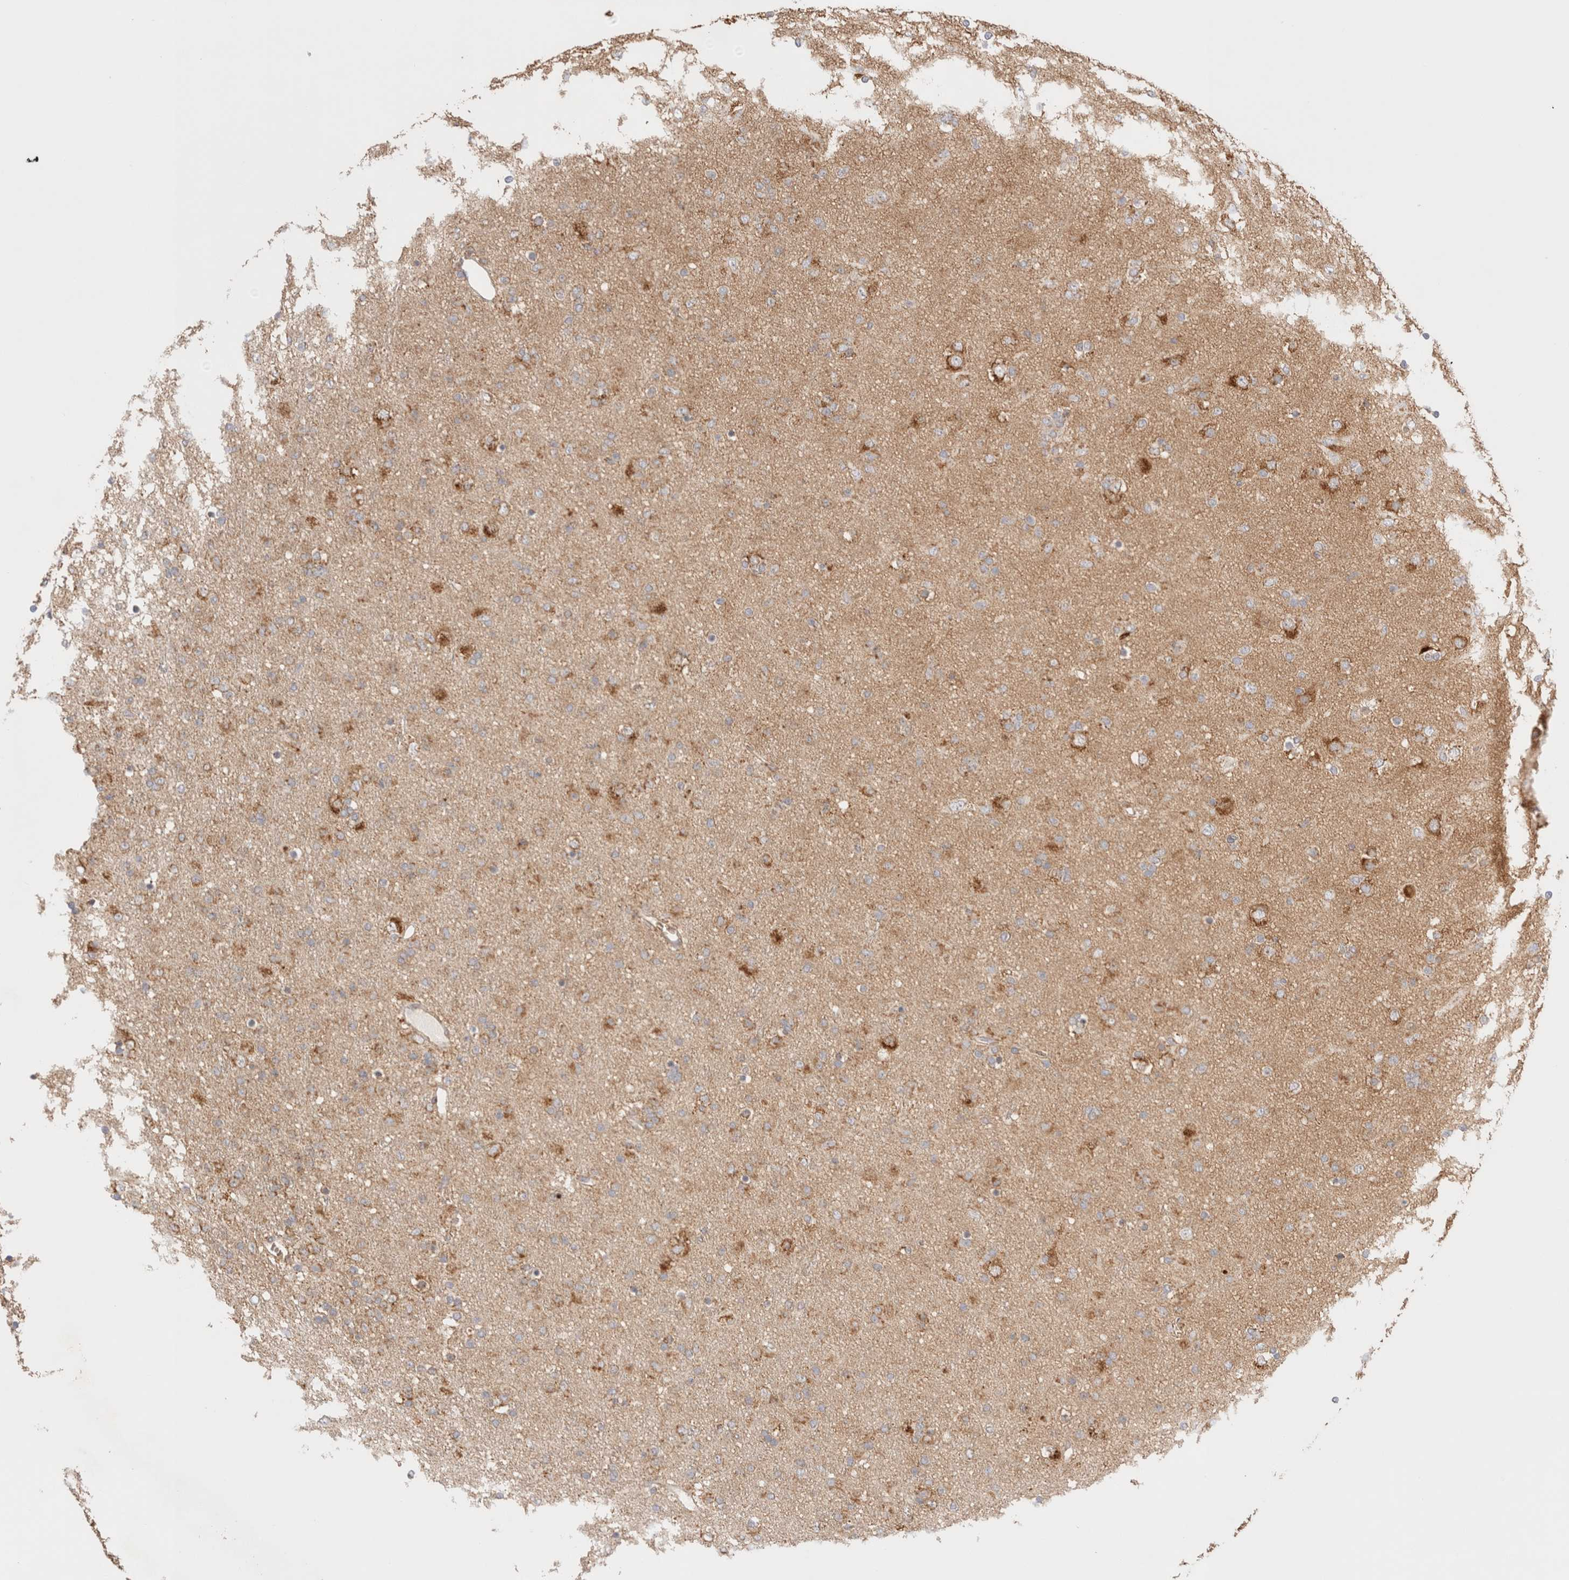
{"staining": {"intensity": "moderate", "quantity": "25%-75%", "location": "cytoplasmic/membranous"}, "tissue": "glioma", "cell_type": "Tumor cells", "image_type": "cancer", "snomed": [{"axis": "morphology", "description": "Glioma, malignant, Low grade"}, {"axis": "topography", "description": "Brain"}], "caption": "Malignant low-grade glioma stained with DAB (3,3'-diaminobenzidine) immunohistochemistry (IHC) exhibits medium levels of moderate cytoplasmic/membranous positivity in about 25%-75% of tumor cells.", "gene": "UTS2B", "patient": {"sex": "male", "age": 65}}